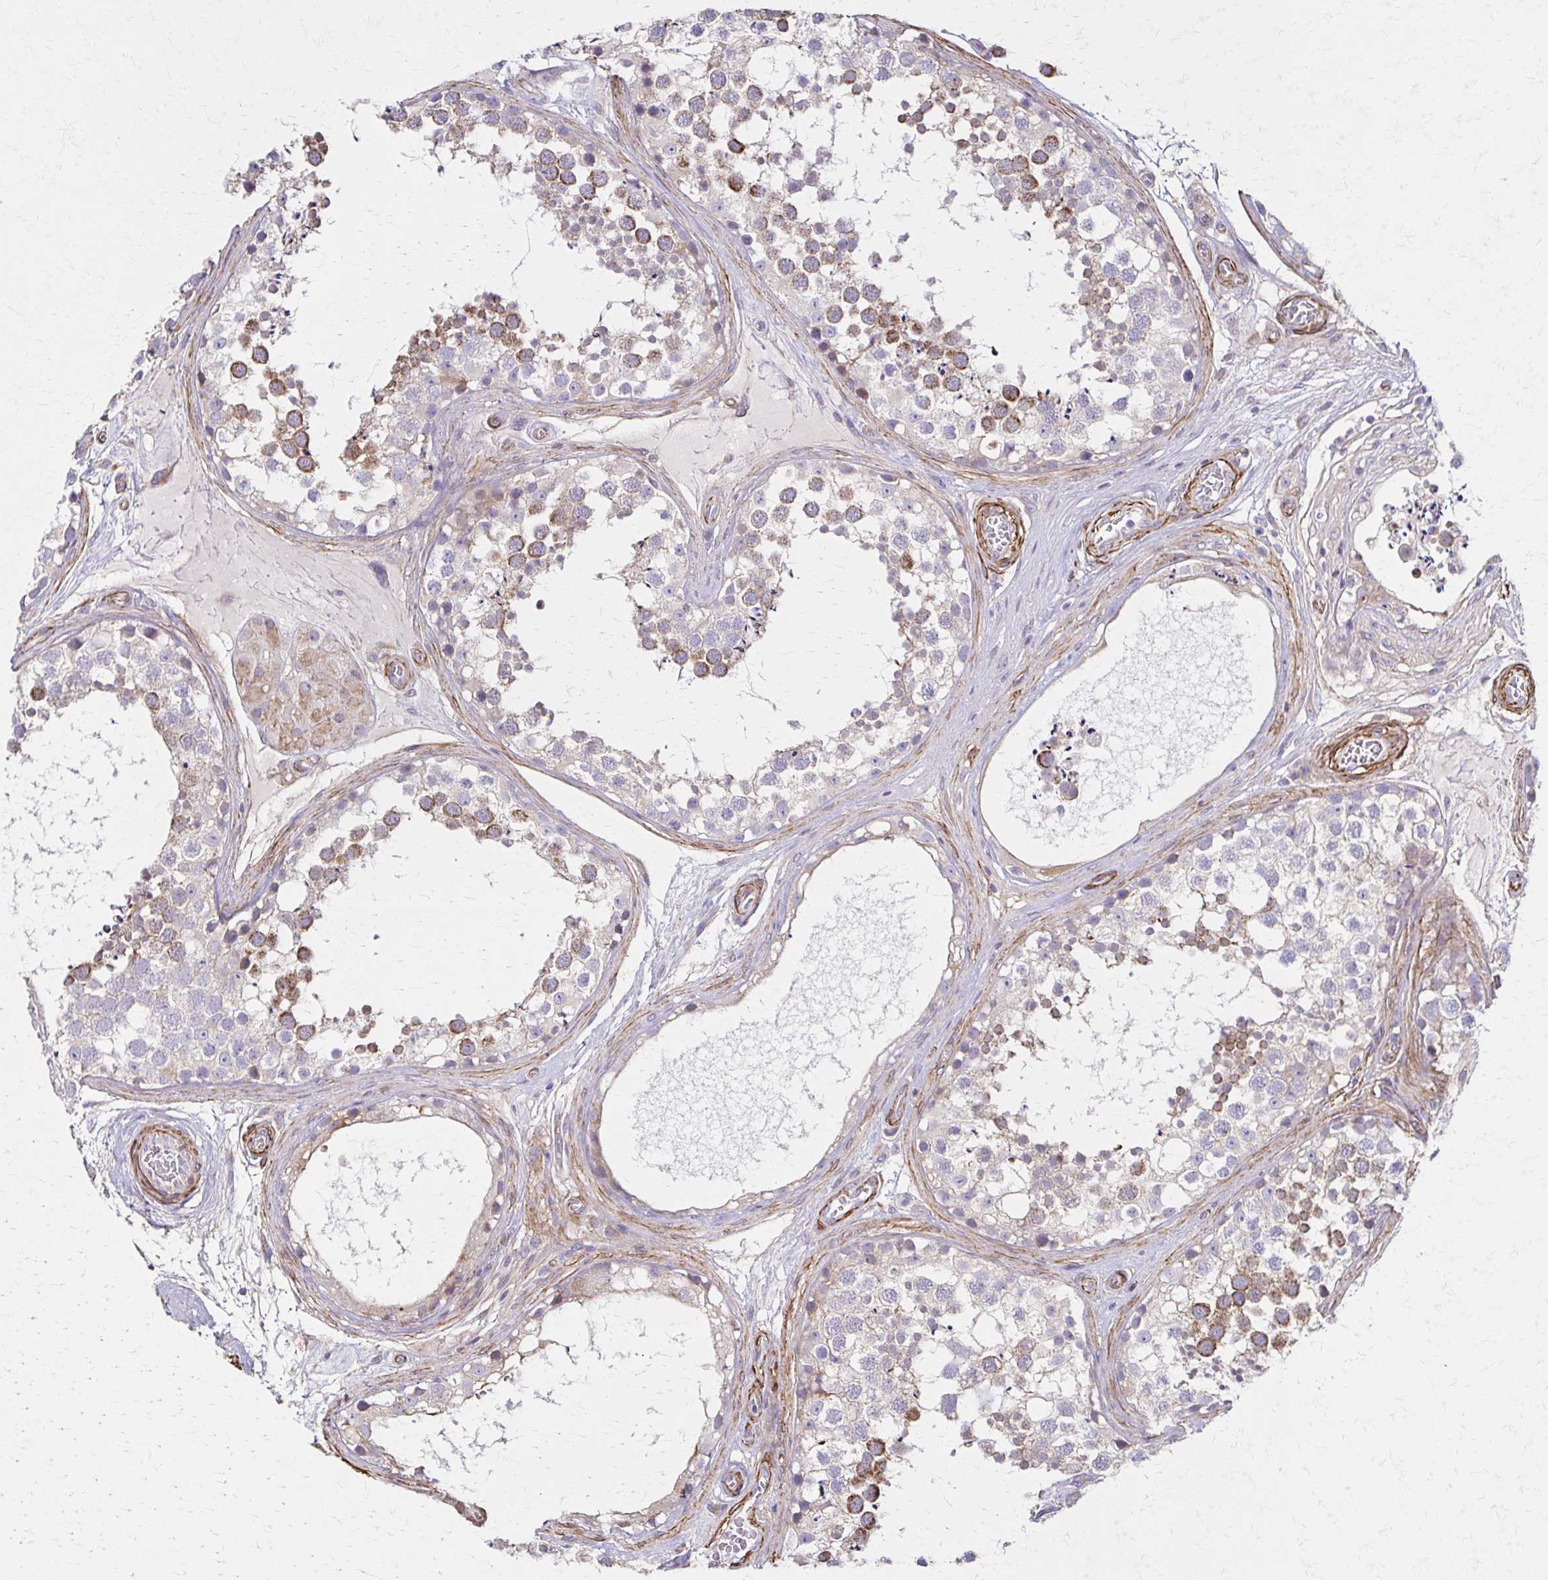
{"staining": {"intensity": "moderate", "quantity": "25%-75%", "location": "cytoplasmic/membranous"}, "tissue": "testis", "cell_type": "Cells in seminiferous ducts", "image_type": "normal", "snomed": [{"axis": "morphology", "description": "Normal tissue, NOS"}, {"axis": "morphology", "description": "Seminoma, NOS"}, {"axis": "topography", "description": "Testis"}], "caption": "Protein staining of unremarkable testis exhibits moderate cytoplasmic/membranous staining in approximately 25%-75% of cells in seminiferous ducts.", "gene": "TIMMDC1", "patient": {"sex": "male", "age": 65}}